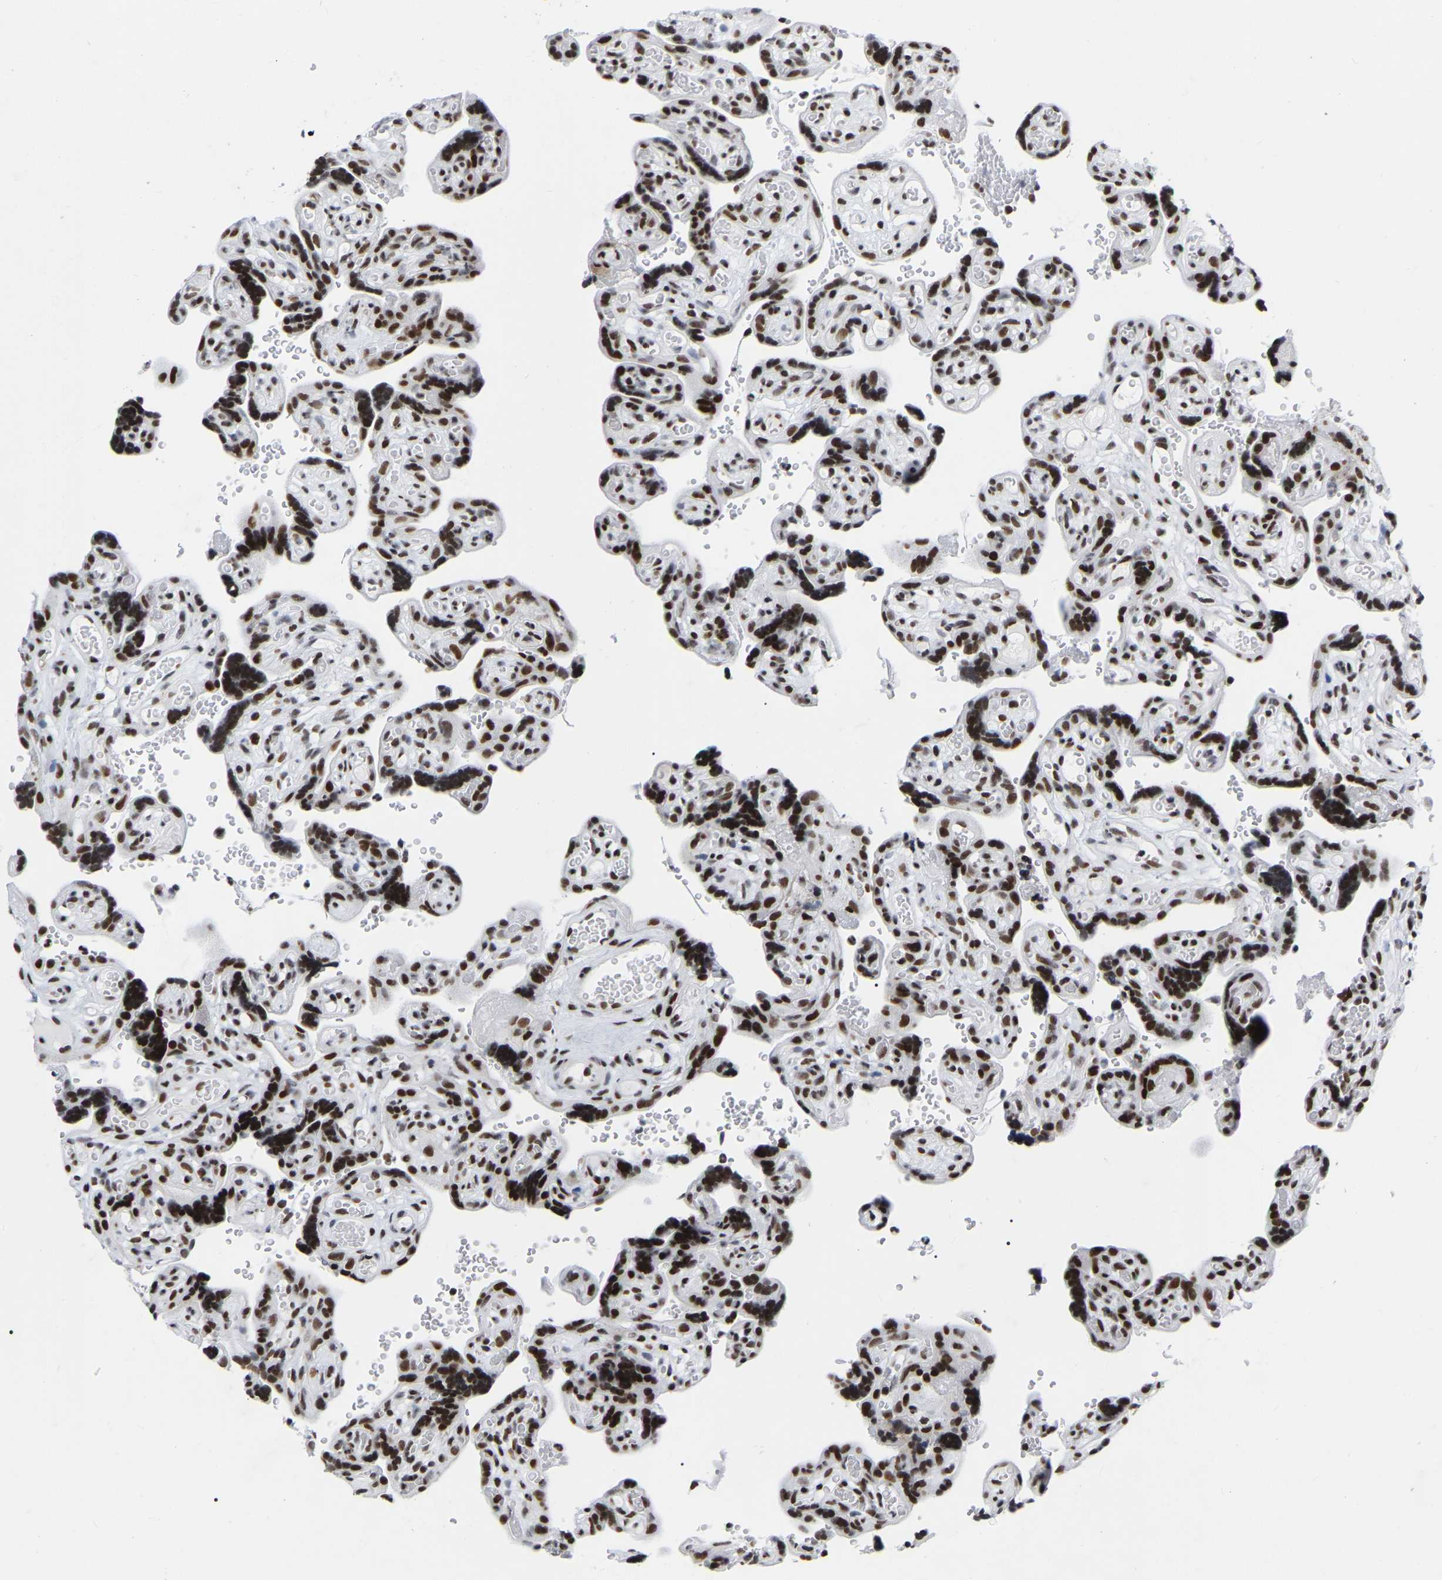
{"staining": {"intensity": "moderate", "quantity": ">75%", "location": "nuclear"}, "tissue": "placenta", "cell_type": "Decidual cells", "image_type": "normal", "snomed": [{"axis": "morphology", "description": "Normal tissue, NOS"}, {"axis": "topography", "description": "Placenta"}], "caption": "Placenta stained with immunohistochemistry demonstrates moderate nuclear staining in about >75% of decidual cells.", "gene": "PRCC", "patient": {"sex": "female", "age": 30}}